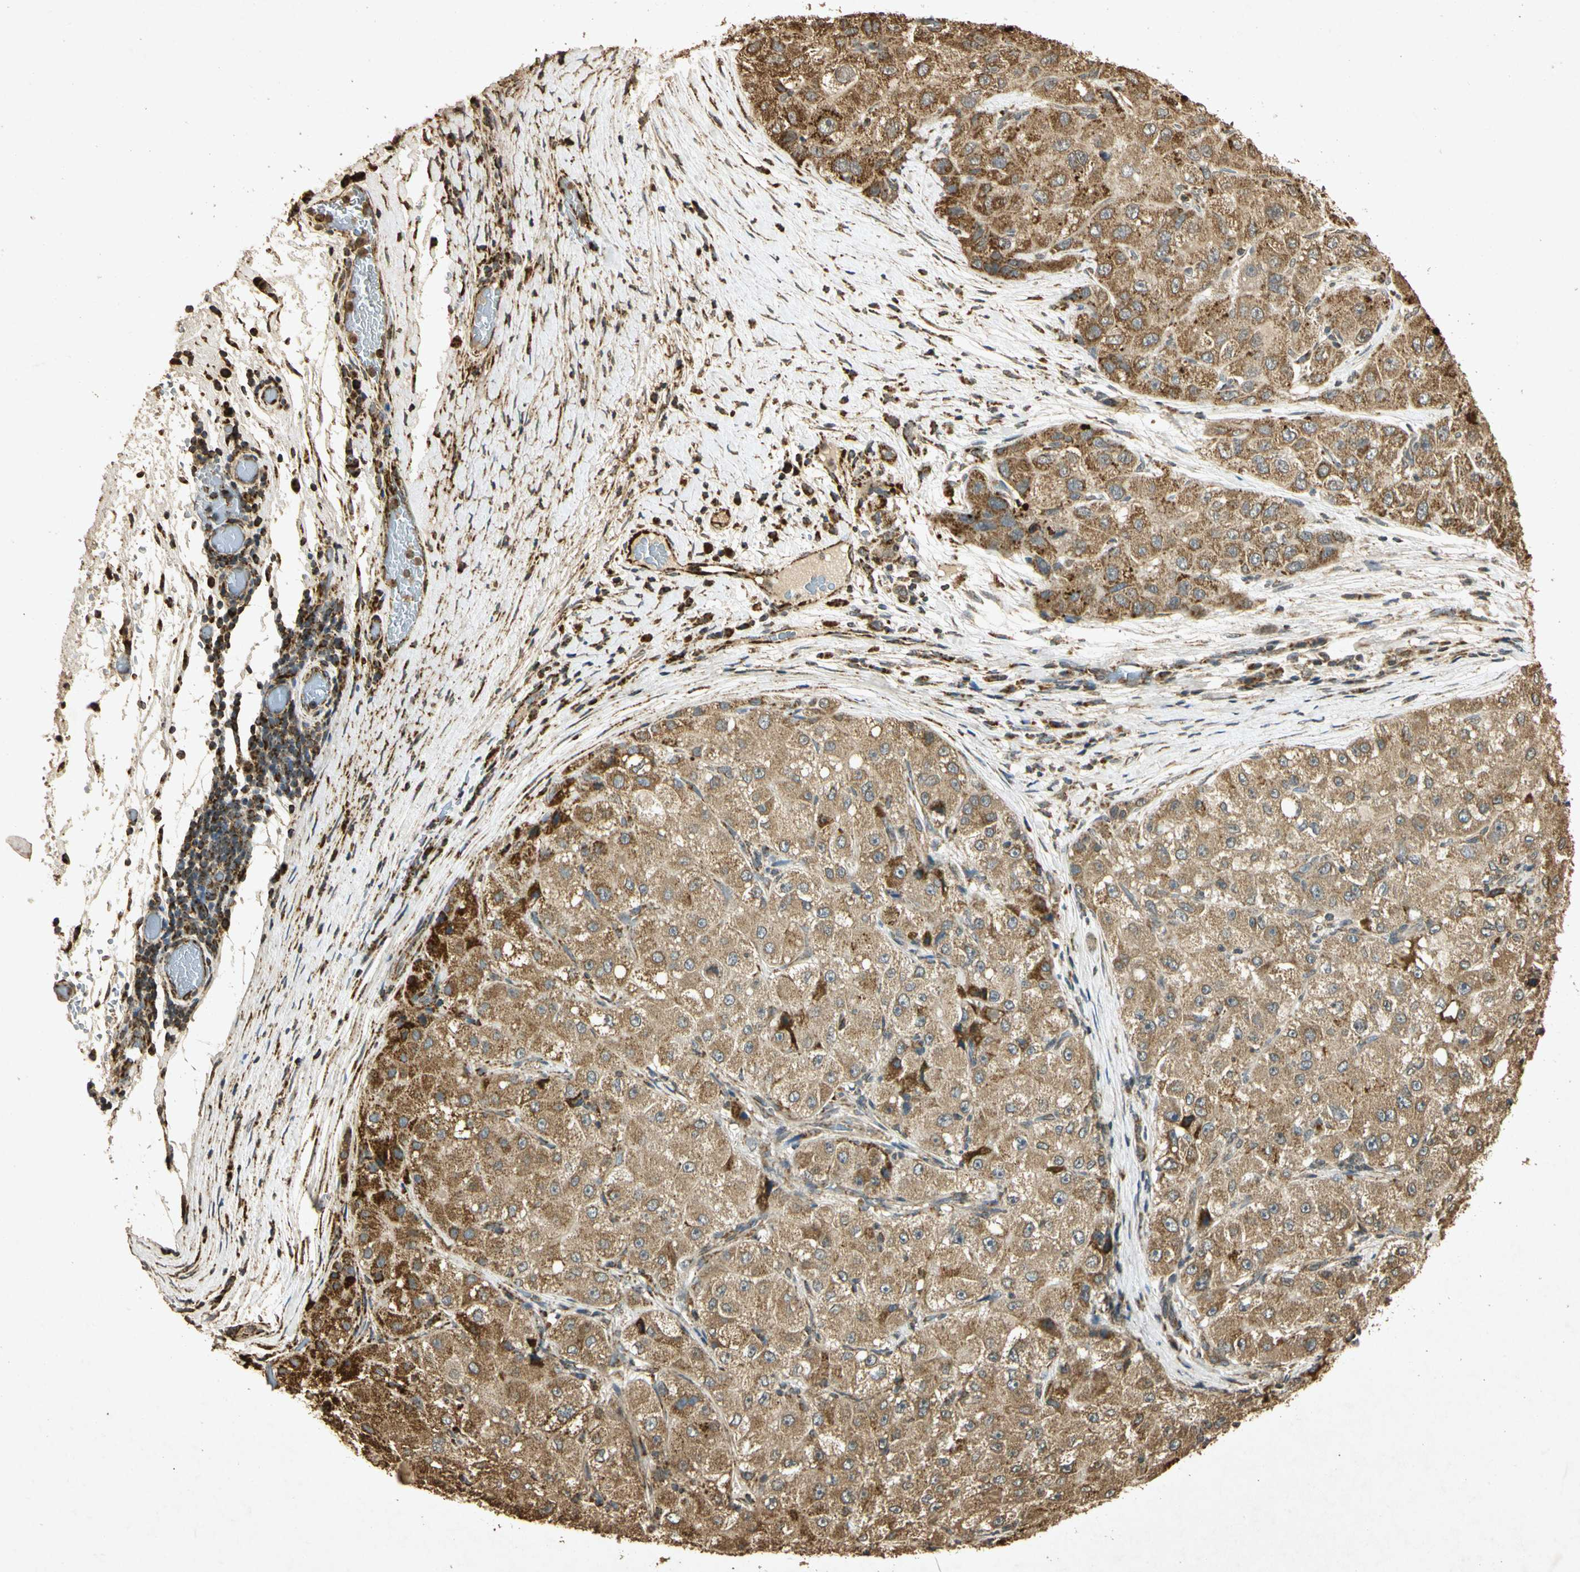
{"staining": {"intensity": "strong", "quantity": "<25%", "location": "cytoplasmic/membranous"}, "tissue": "liver cancer", "cell_type": "Tumor cells", "image_type": "cancer", "snomed": [{"axis": "morphology", "description": "Carcinoma, Hepatocellular, NOS"}, {"axis": "topography", "description": "Liver"}], "caption": "There is medium levels of strong cytoplasmic/membranous staining in tumor cells of liver hepatocellular carcinoma, as demonstrated by immunohistochemical staining (brown color).", "gene": "PRDX3", "patient": {"sex": "male", "age": 80}}